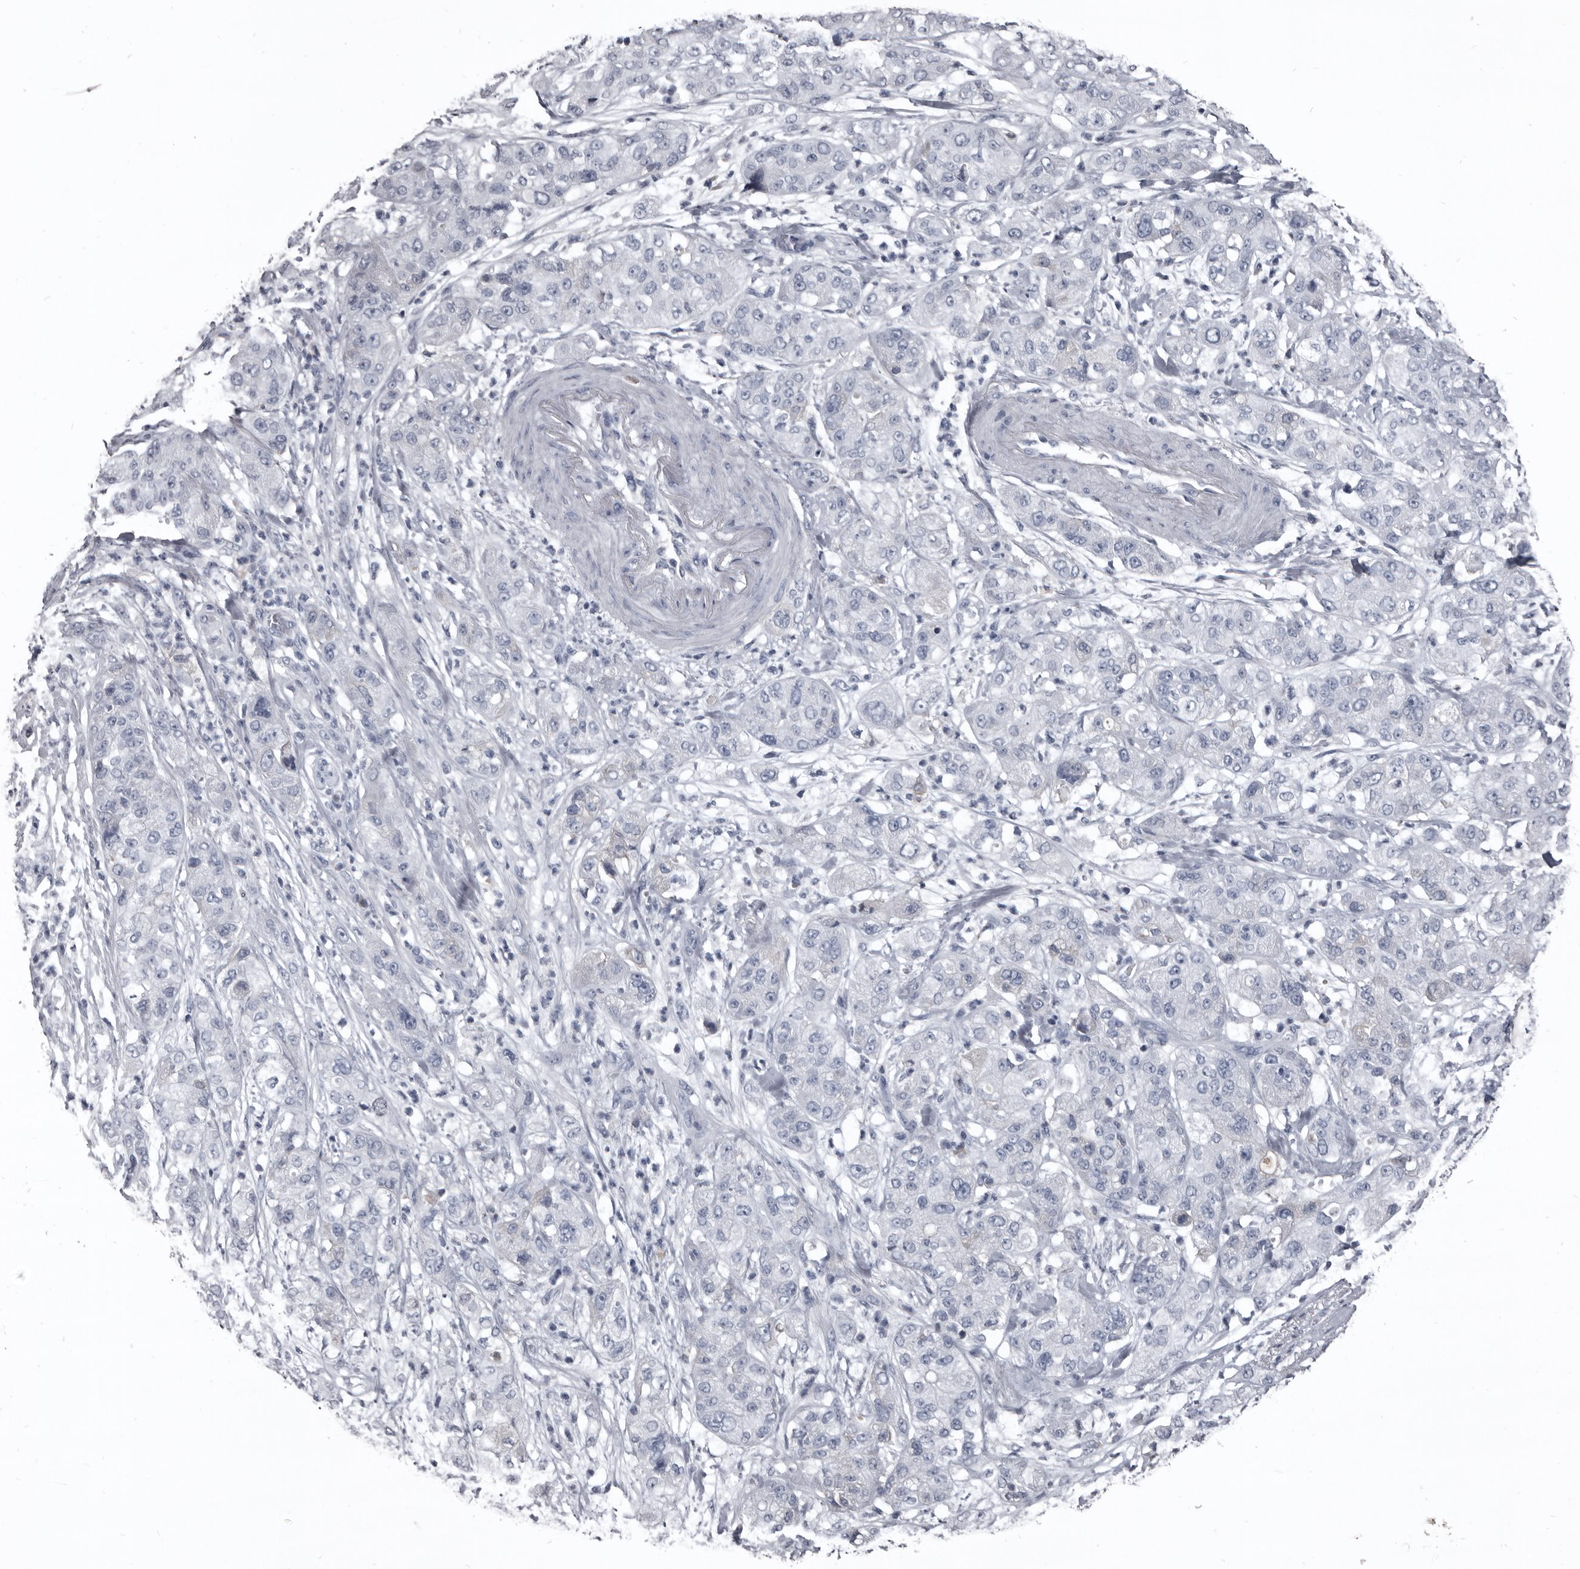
{"staining": {"intensity": "negative", "quantity": "none", "location": "none"}, "tissue": "pancreatic cancer", "cell_type": "Tumor cells", "image_type": "cancer", "snomed": [{"axis": "morphology", "description": "Adenocarcinoma, NOS"}, {"axis": "topography", "description": "Pancreas"}], "caption": "Immunohistochemistry (IHC) histopathology image of human pancreatic adenocarcinoma stained for a protein (brown), which exhibits no expression in tumor cells.", "gene": "GREB1", "patient": {"sex": "female", "age": 78}}